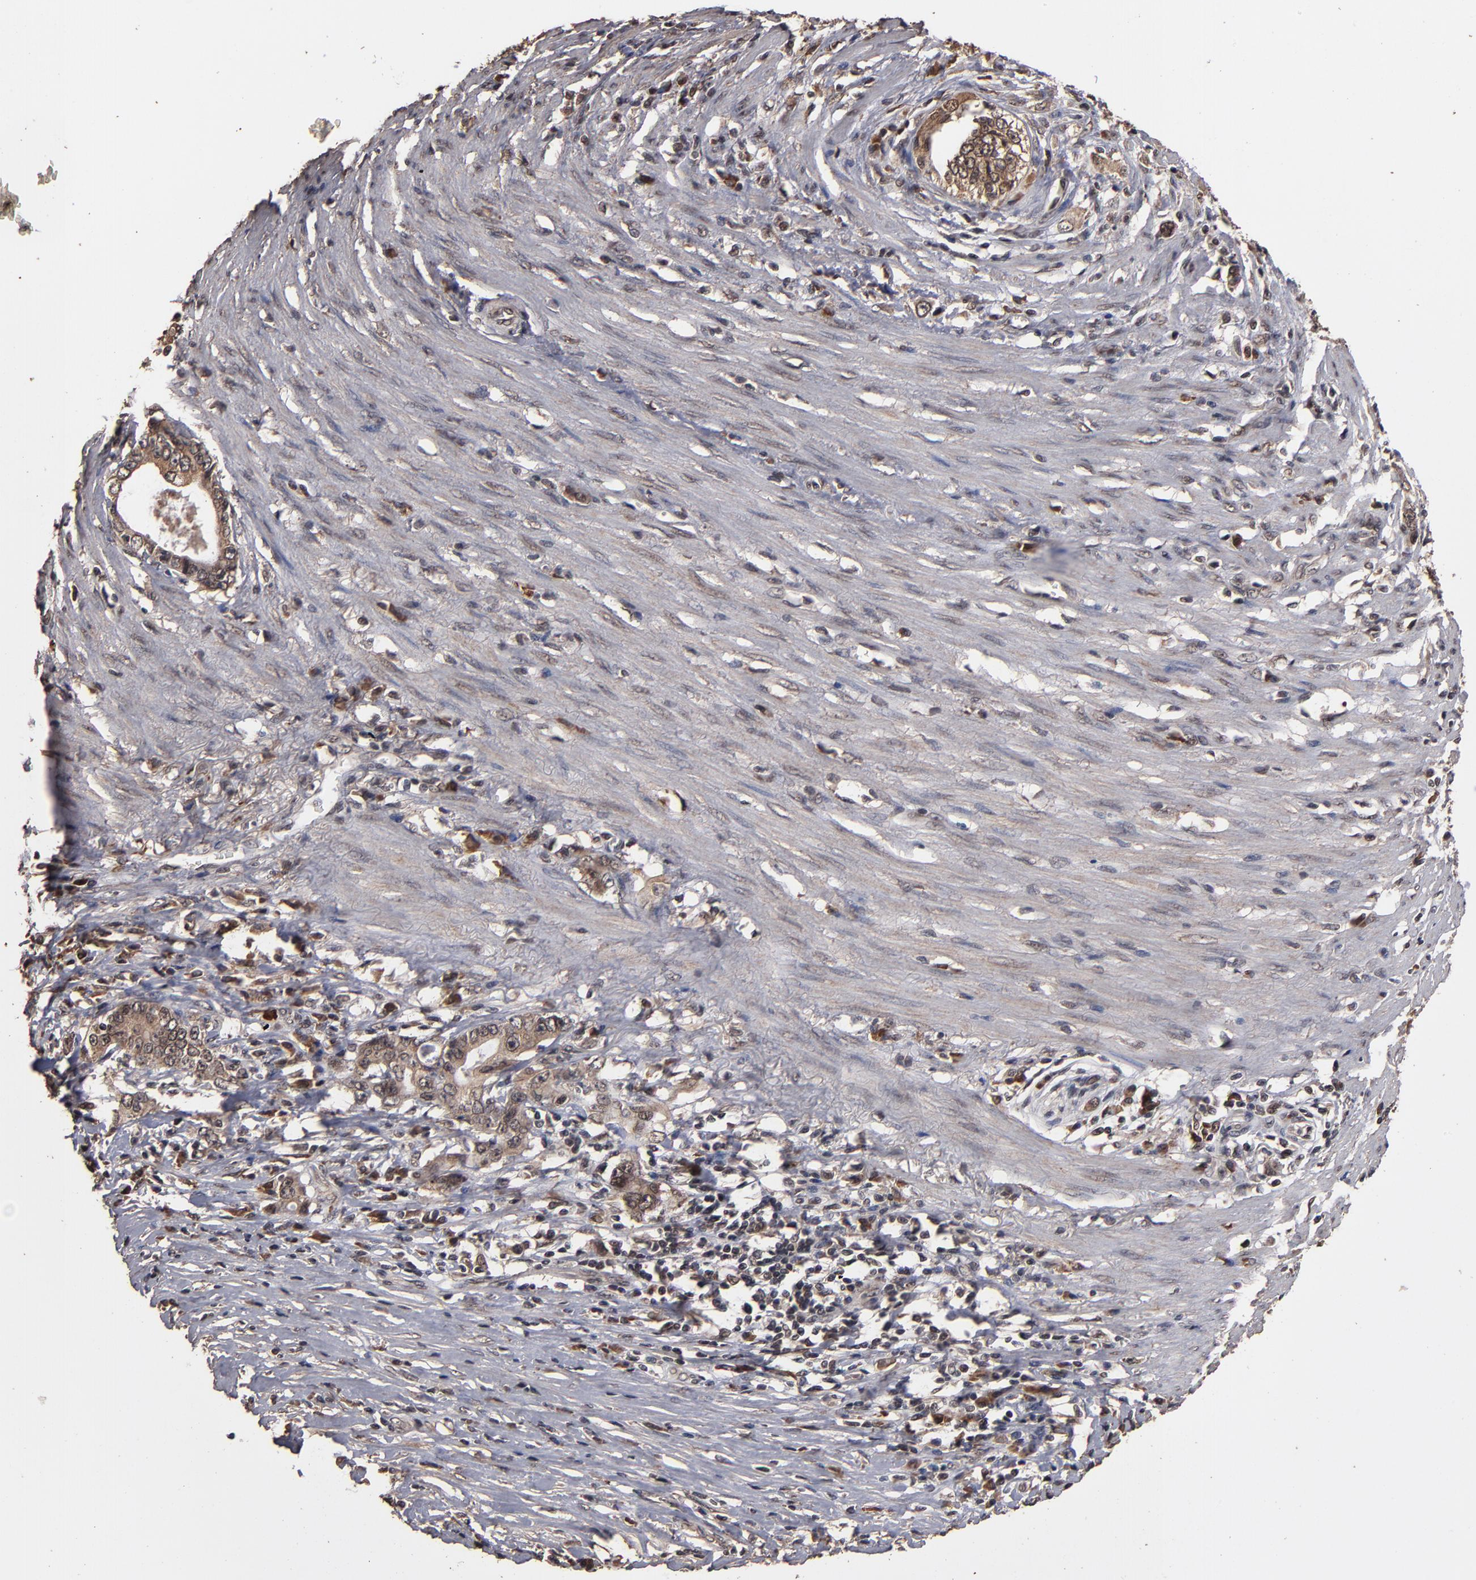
{"staining": {"intensity": "weak", "quantity": ">75%", "location": "cytoplasmic/membranous,nuclear"}, "tissue": "stomach cancer", "cell_type": "Tumor cells", "image_type": "cancer", "snomed": [{"axis": "morphology", "description": "Adenocarcinoma, NOS"}, {"axis": "topography", "description": "Stomach, lower"}], "caption": "IHC of human stomach adenocarcinoma demonstrates low levels of weak cytoplasmic/membranous and nuclear expression in about >75% of tumor cells. (brown staining indicates protein expression, while blue staining denotes nuclei).", "gene": "NXF2B", "patient": {"sex": "female", "age": 72}}